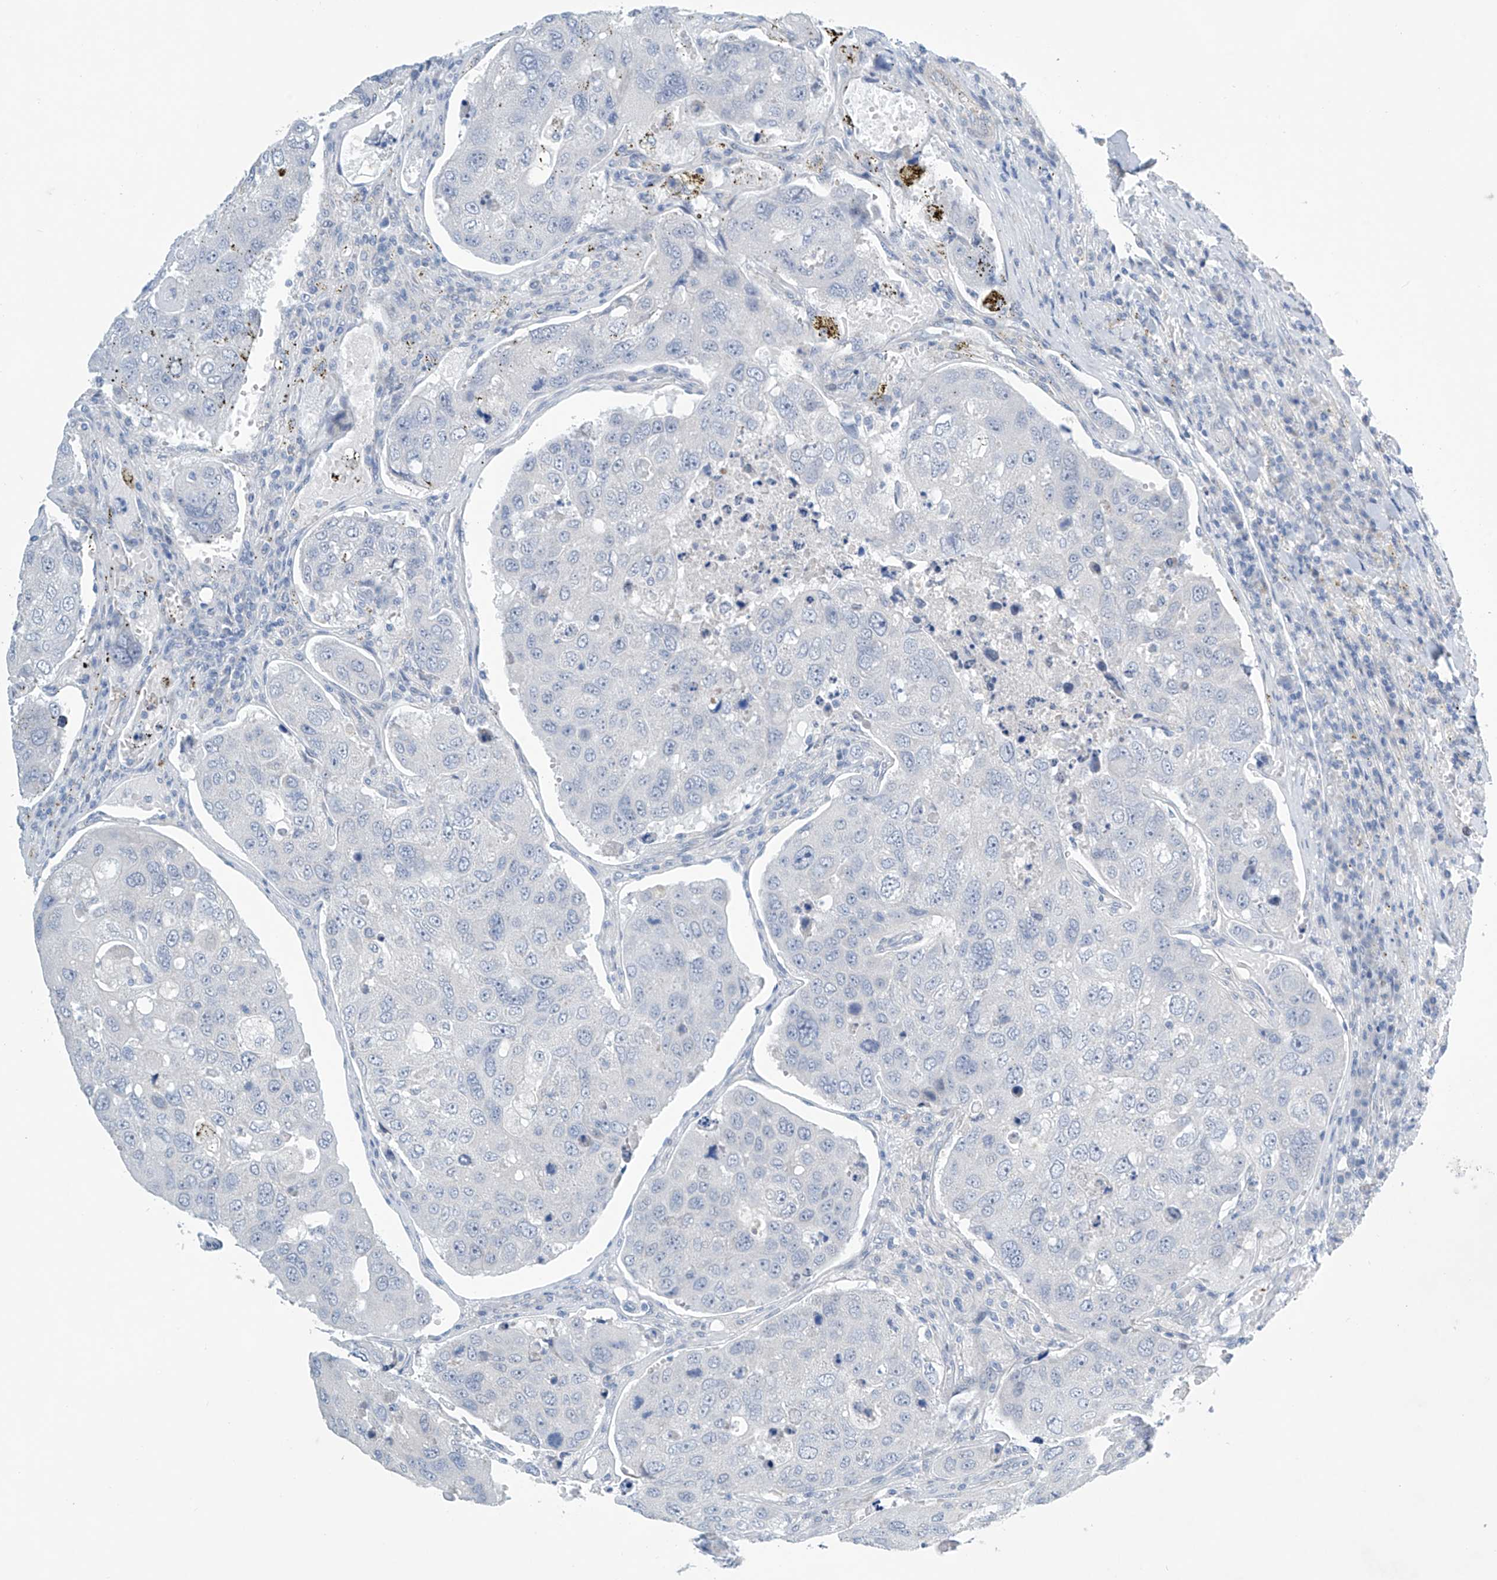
{"staining": {"intensity": "negative", "quantity": "none", "location": "none"}, "tissue": "urothelial cancer", "cell_type": "Tumor cells", "image_type": "cancer", "snomed": [{"axis": "morphology", "description": "Urothelial carcinoma, High grade"}, {"axis": "topography", "description": "Lymph node"}, {"axis": "topography", "description": "Urinary bladder"}], "caption": "IHC of human urothelial cancer shows no positivity in tumor cells.", "gene": "SLC35A5", "patient": {"sex": "male", "age": 51}}